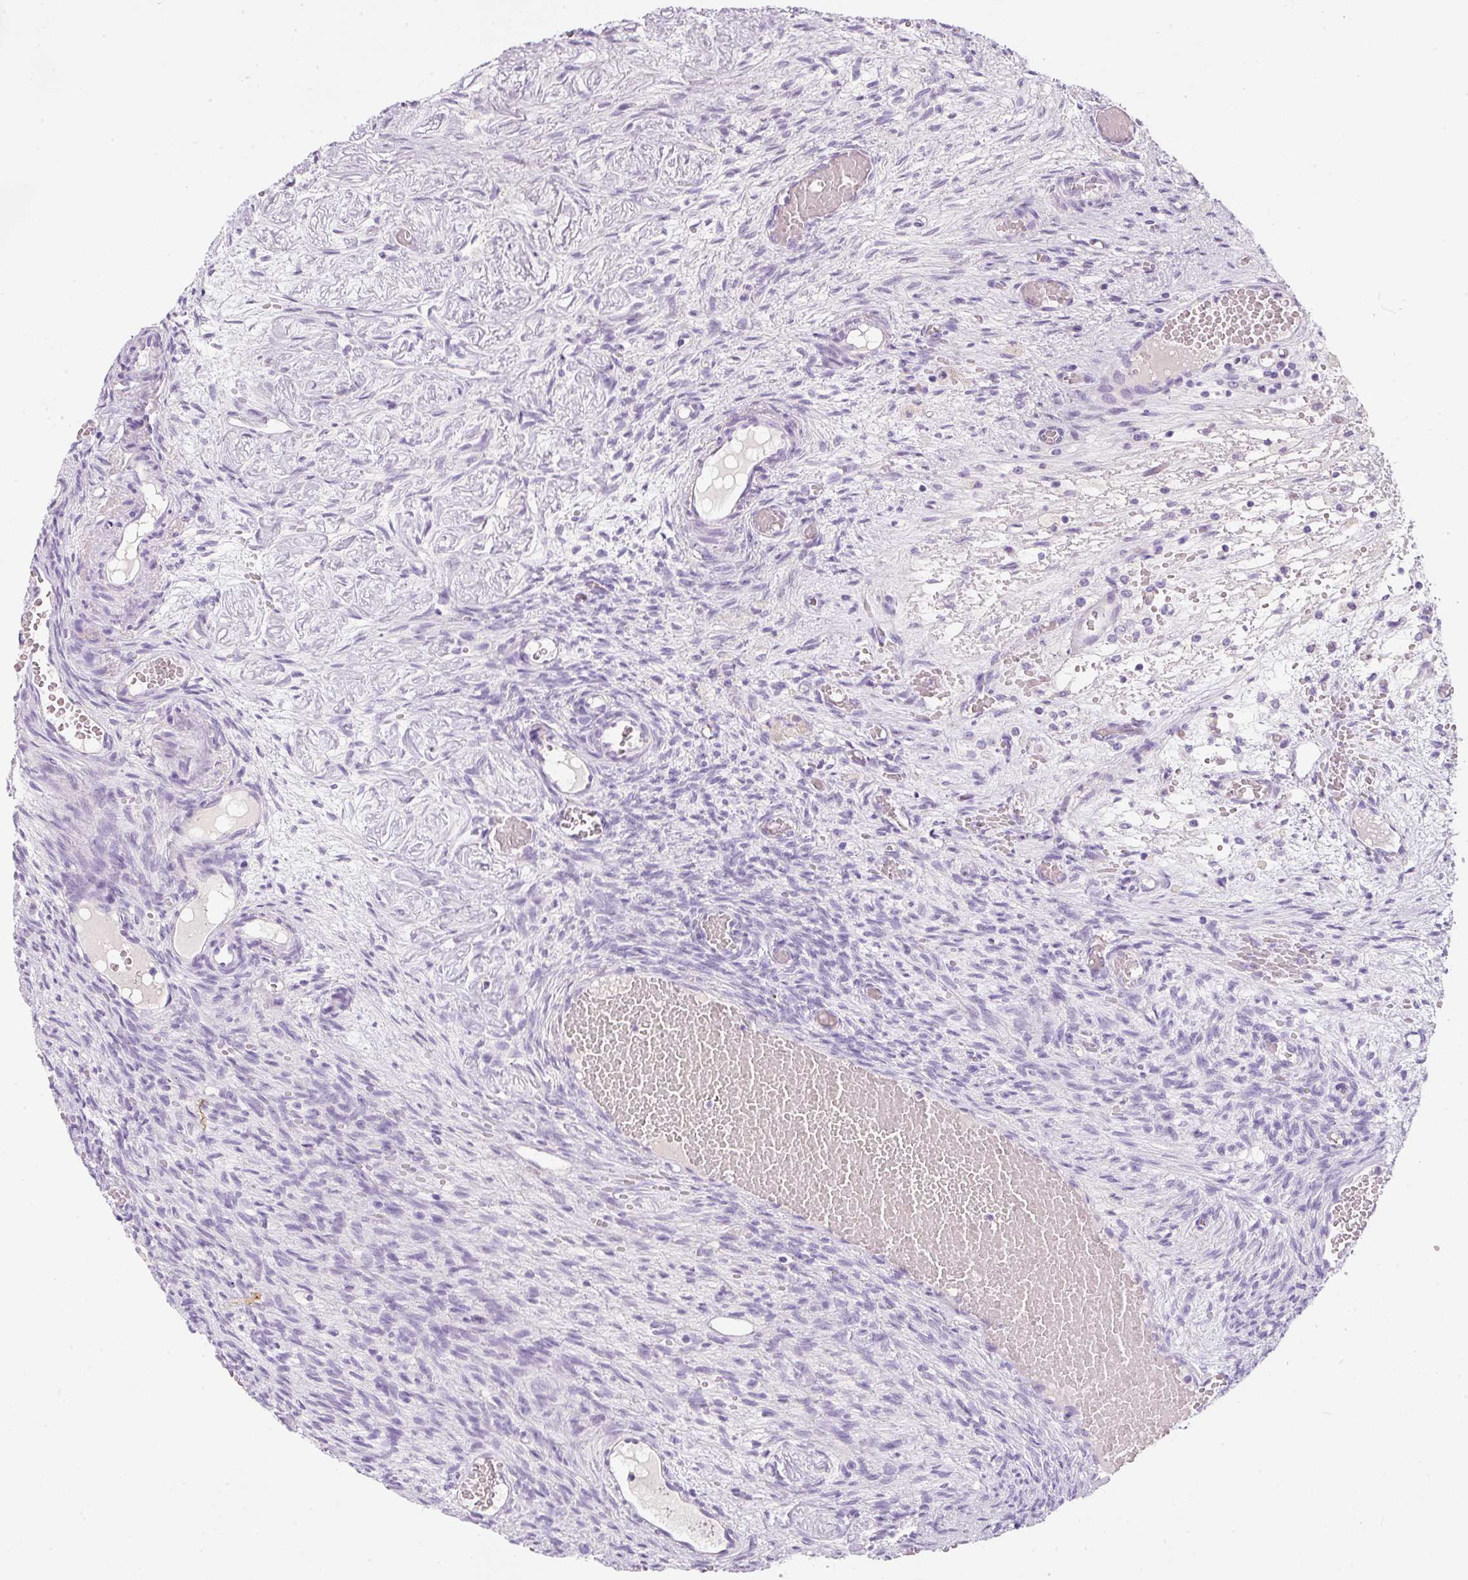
{"staining": {"intensity": "negative", "quantity": "none", "location": "none"}, "tissue": "ovary", "cell_type": "Follicle cells", "image_type": "normal", "snomed": [{"axis": "morphology", "description": "Normal tissue, NOS"}, {"axis": "topography", "description": "Ovary"}], "caption": "IHC image of benign ovary: human ovary stained with DAB (3,3'-diaminobenzidine) demonstrates no significant protein positivity in follicle cells.", "gene": "DNM1", "patient": {"sex": "female", "age": 67}}